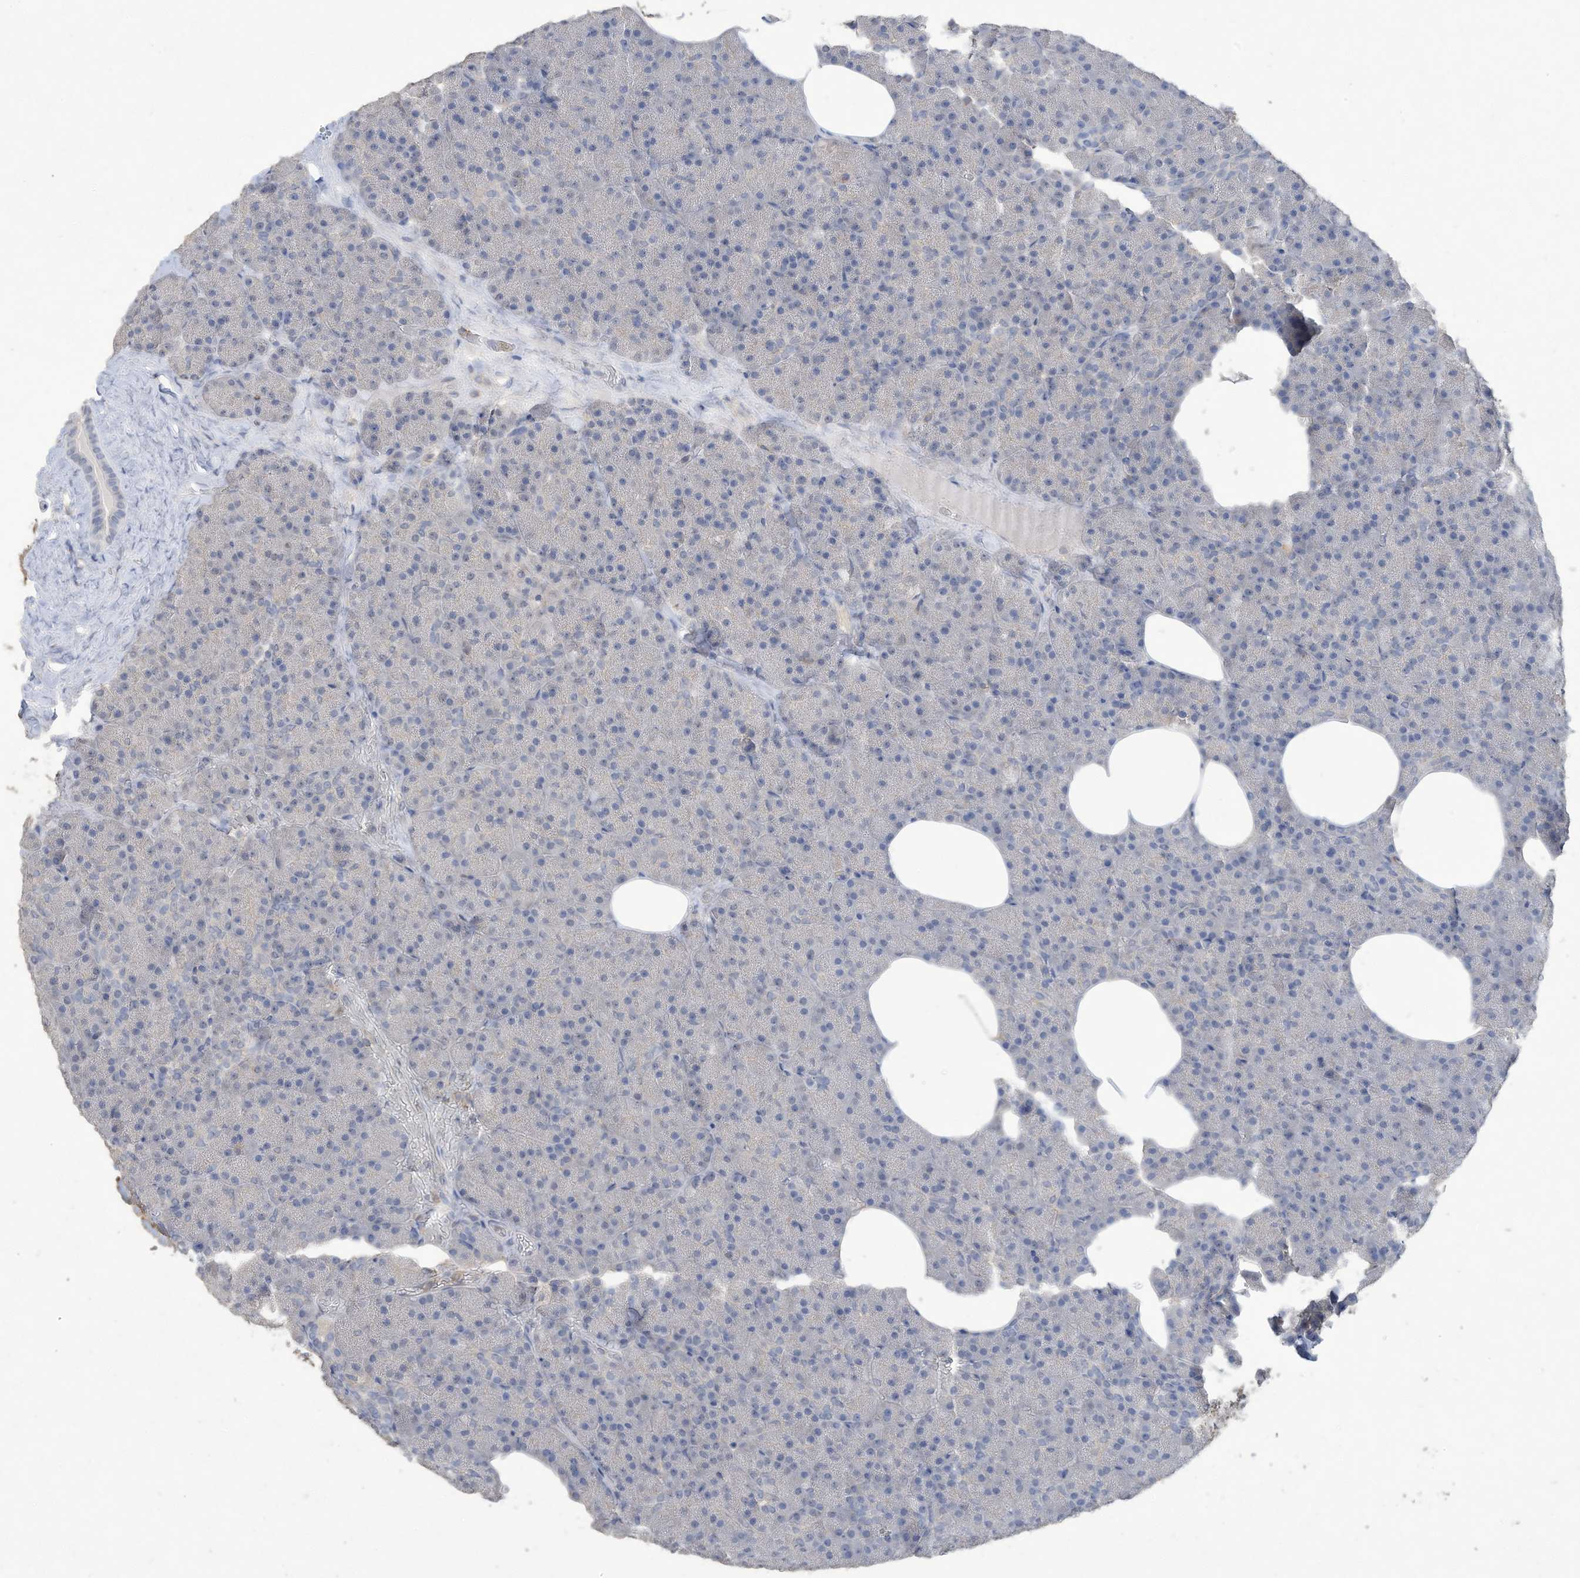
{"staining": {"intensity": "weak", "quantity": "<25%", "location": "nuclear"}, "tissue": "pancreas", "cell_type": "Exocrine glandular cells", "image_type": "normal", "snomed": [{"axis": "morphology", "description": "Normal tissue, NOS"}, {"axis": "morphology", "description": "Carcinoid, malignant, NOS"}, {"axis": "topography", "description": "Pancreas"}], "caption": "IHC image of normal pancreas stained for a protein (brown), which demonstrates no staining in exocrine glandular cells. (DAB (3,3'-diaminobenzidine) IHC with hematoxylin counter stain).", "gene": "HAS3", "patient": {"sex": "female", "age": 35}}